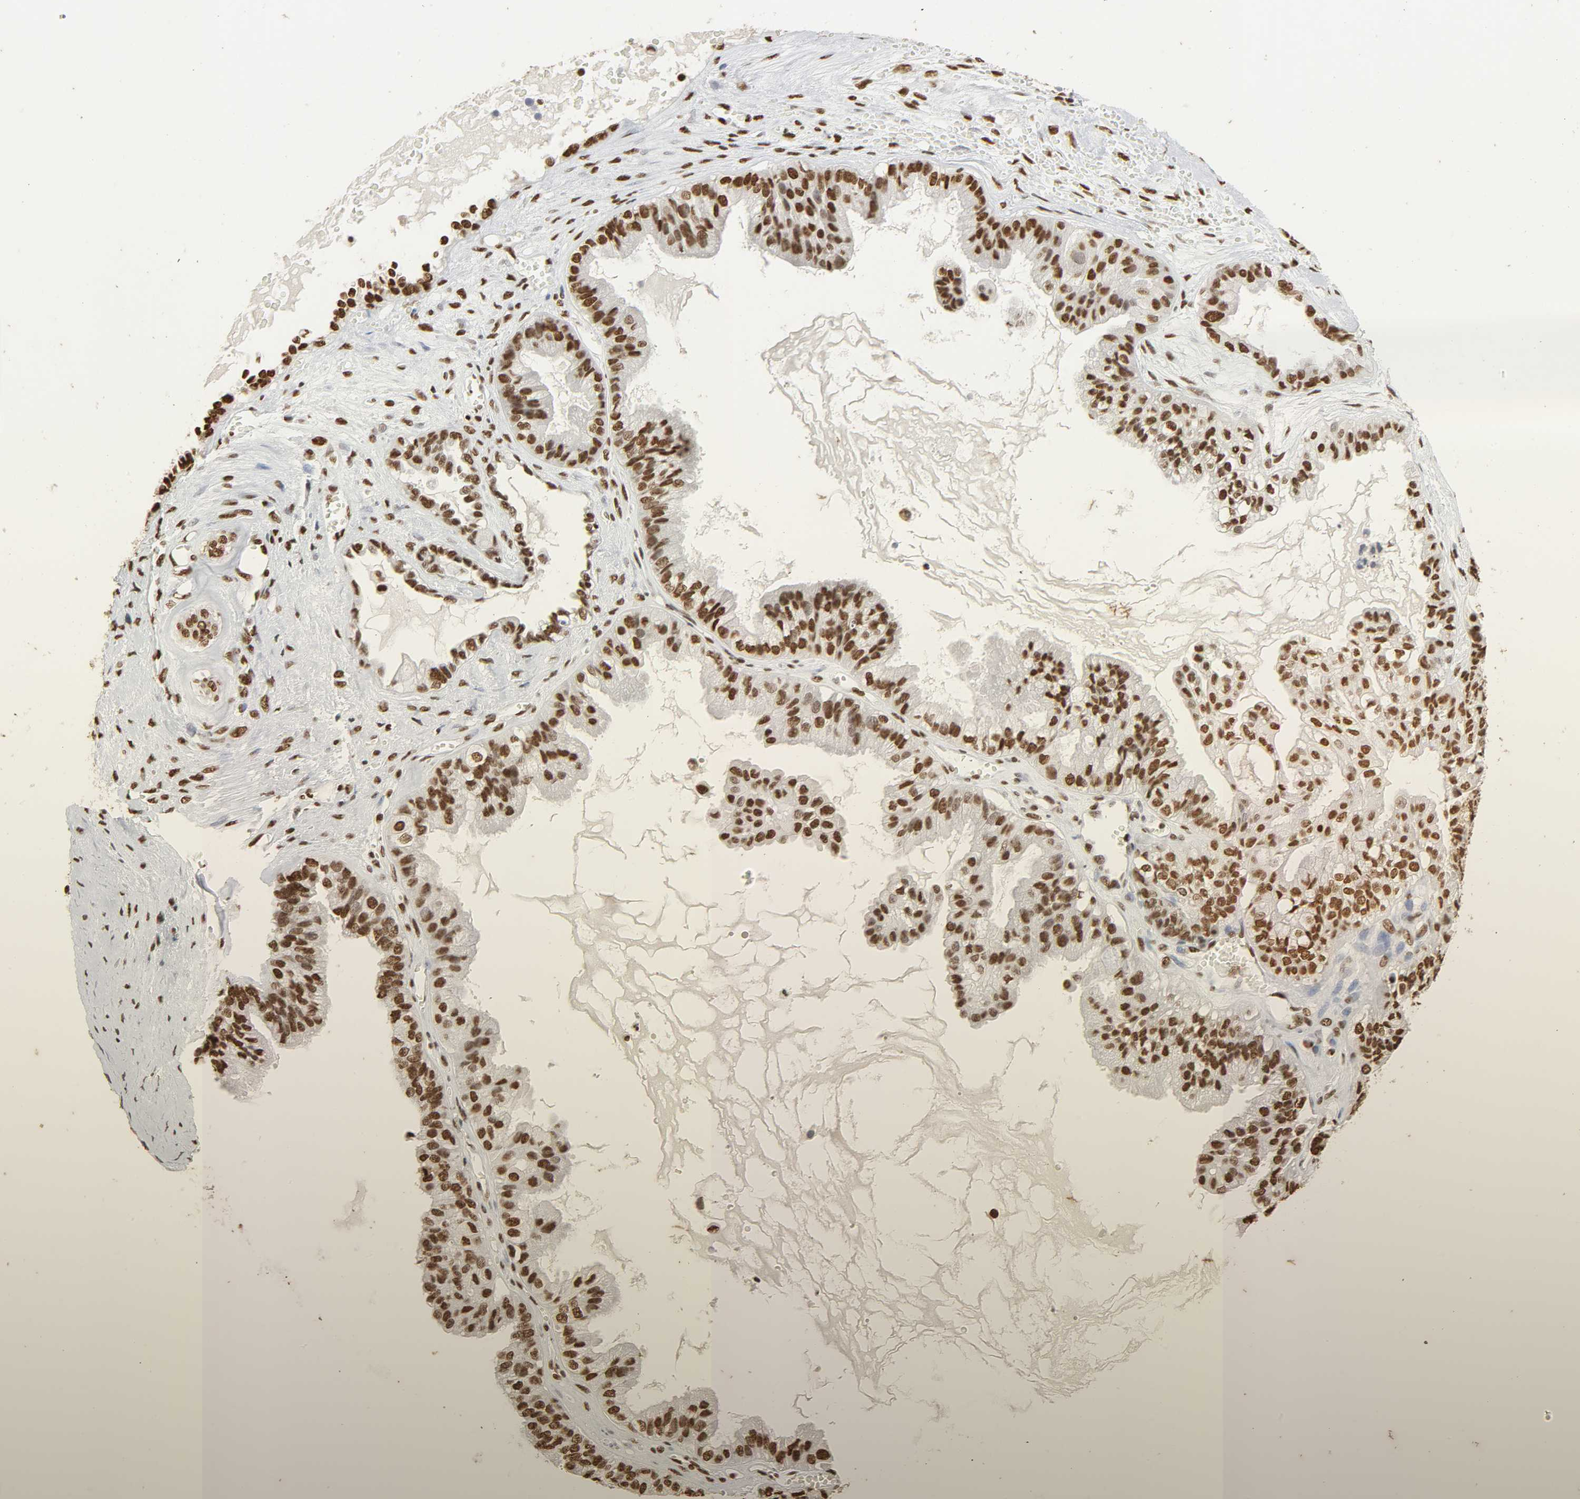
{"staining": {"intensity": "strong", "quantity": ">75%", "location": "nuclear"}, "tissue": "ovarian cancer", "cell_type": "Tumor cells", "image_type": "cancer", "snomed": [{"axis": "morphology", "description": "Carcinoma, NOS"}, {"axis": "morphology", "description": "Carcinoma, endometroid"}, {"axis": "topography", "description": "Ovary"}], "caption": "Immunohistochemical staining of human ovarian cancer reveals strong nuclear protein expression in approximately >75% of tumor cells. (DAB (3,3'-diaminobenzidine) = brown stain, brightfield microscopy at high magnification).", "gene": "HNRNPC", "patient": {"sex": "female", "age": 50}}